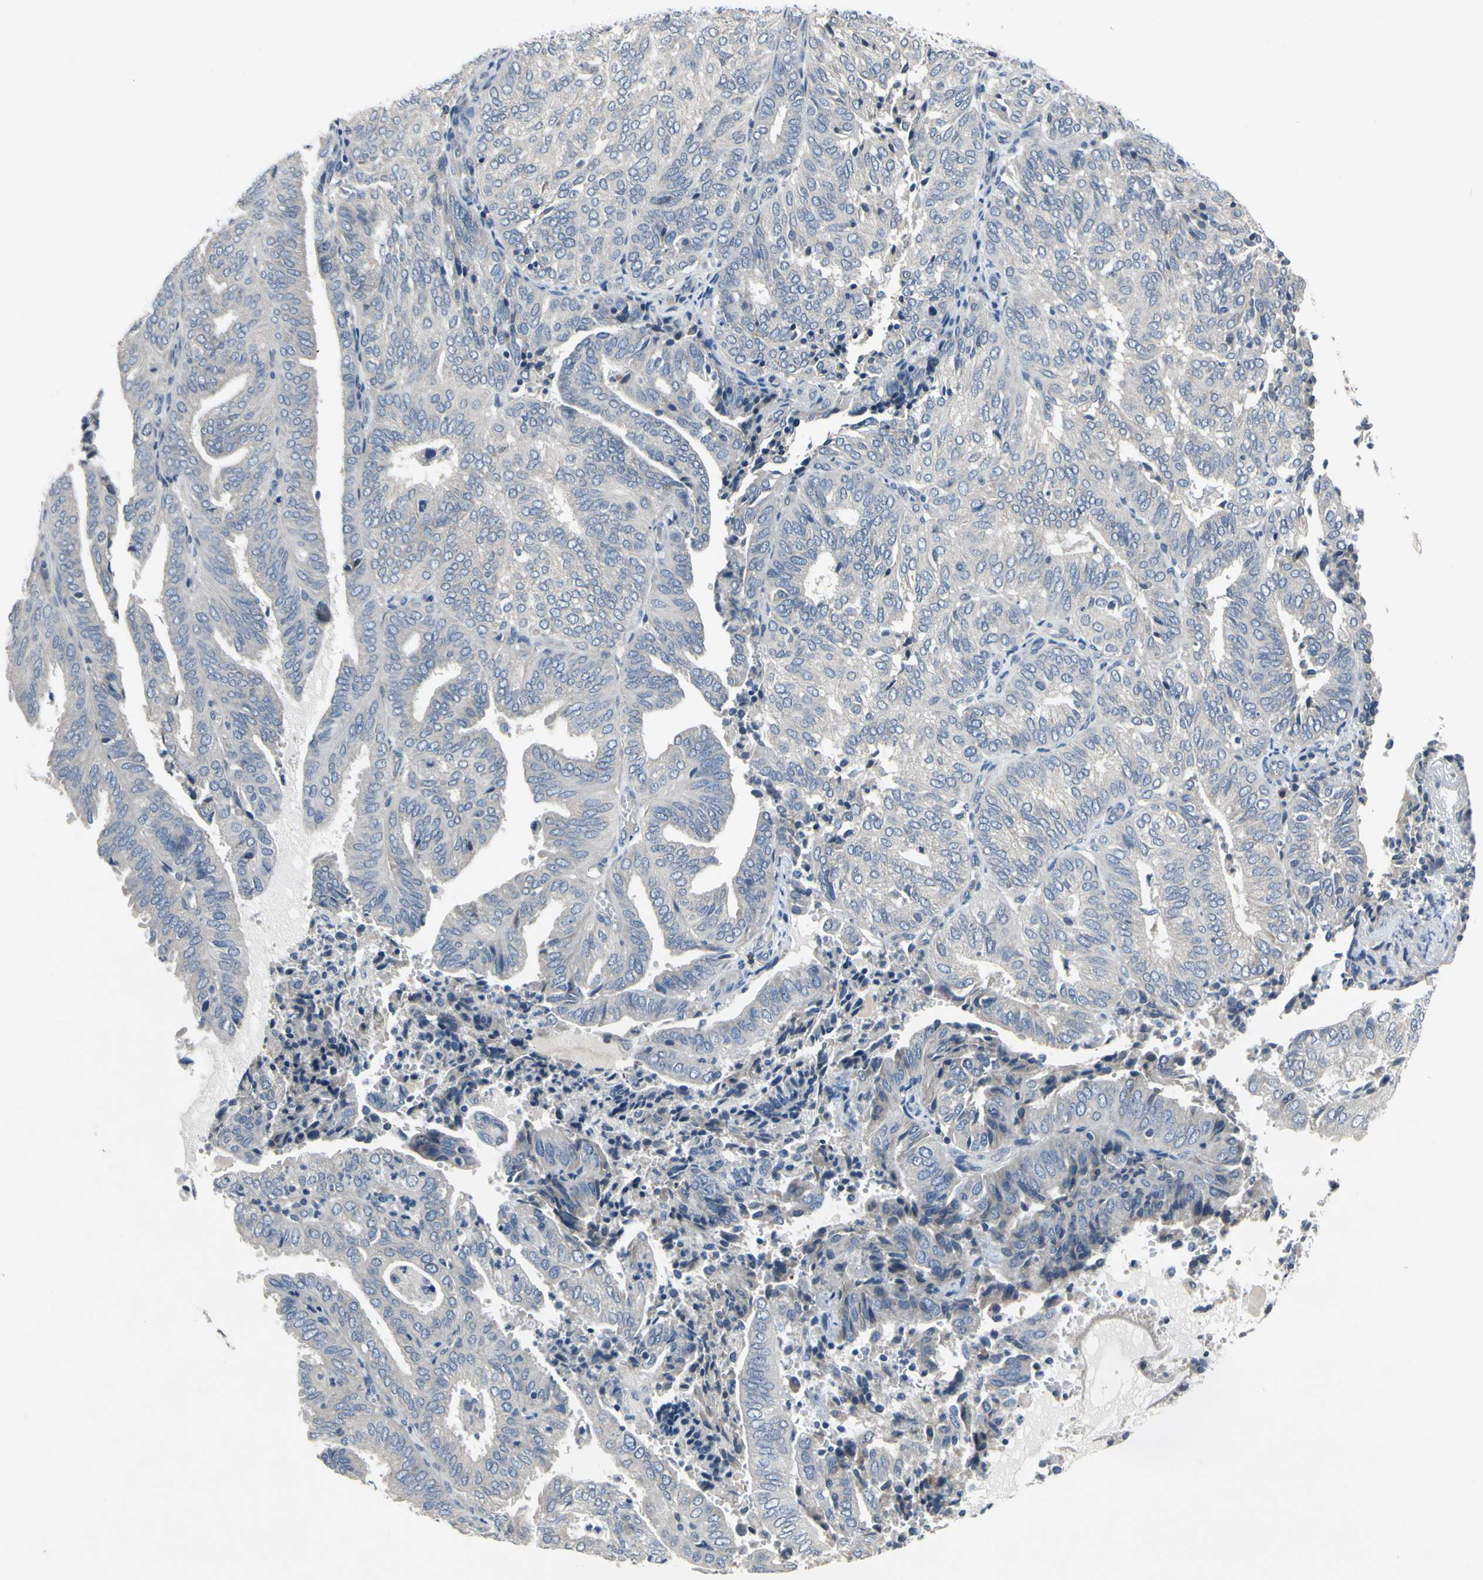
{"staining": {"intensity": "negative", "quantity": "none", "location": "none"}, "tissue": "endometrial cancer", "cell_type": "Tumor cells", "image_type": "cancer", "snomed": [{"axis": "morphology", "description": "Adenocarcinoma, NOS"}, {"axis": "topography", "description": "Uterus"}], "caption": "The immunohistochemistry (IHC) micrograph has no significant positivity in tumor cells of endometrial cancer tissue. (Stains: DAB (3,3'-diaminobenzidine) immunohistochemistry (IHC) with hematoxylin counter stain, Microscopy: brightfield microscopy at high magnification).", "gene": "SELENOK", "patient": {"sex": "female", "age": 60}}